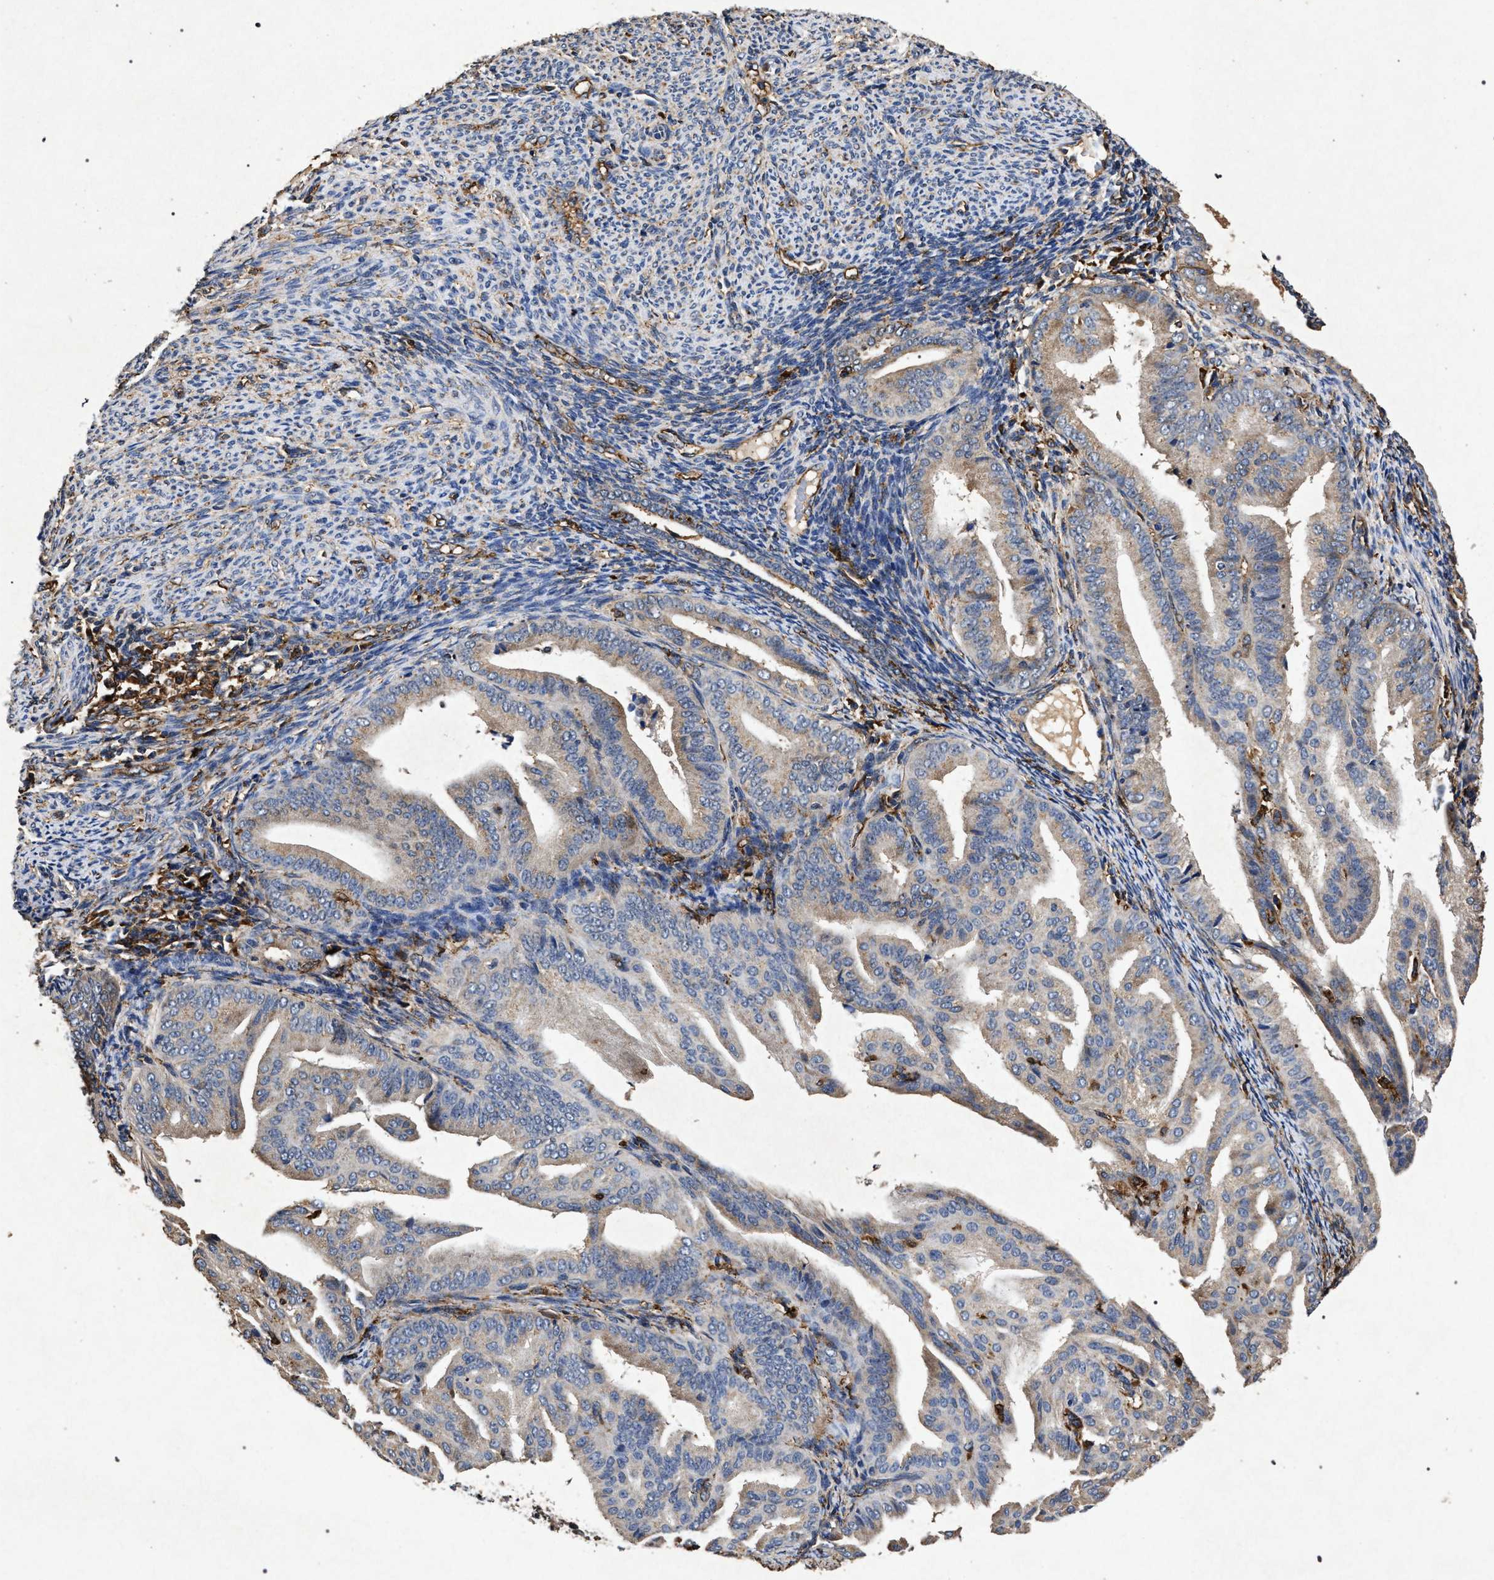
{"staining": {"intensity": "weak", "quantity": "25%-75%", "location": "cytoplasmic/membranous"}, "tissue": "endometrial cancer", "cell_type": "Tumor cells", "image_type": "cancer", "snomed": [{"axis": "morphology", "description": "Adenocarcinoma, NOS"}, {"axis": "topography", "description": "Endometrium"}], "caption": "The histopathology image reveals staining of endometrial cancer, revealing weak cytoplasmic/membranous protein staining (brown color) within tumor cells.", "gene": "MARCKS", "patient": {"sex": "female", "age": 58}}